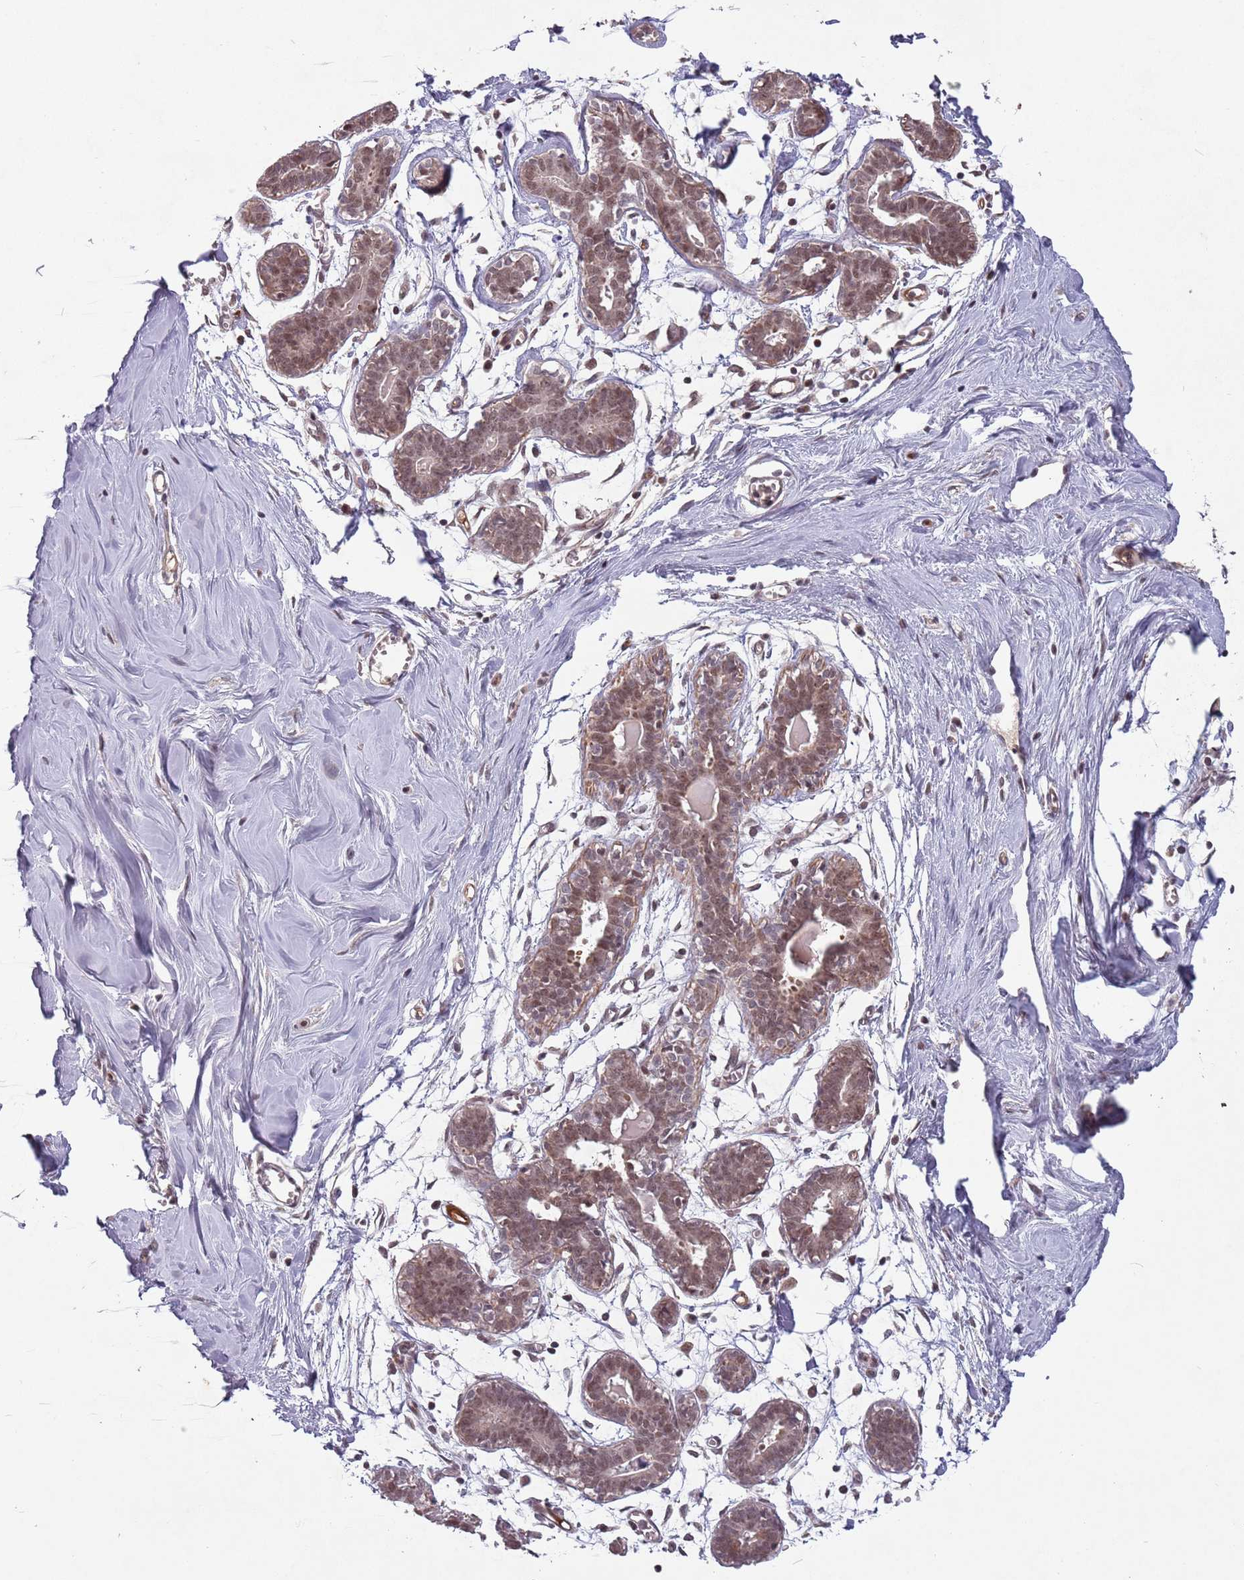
{"staining": {"intensity": "negative", "quantity": "none", "location": "none"}, "tissue": "breast", "cell_type": "Adipocytes", "image_type": "normal", "snomed": [{"axis": "morphology", "description": "Normal tissue, NOS"}, {"axis": "topography", "description": "Breast"}], "caption": "High magnification brightfield microscopy of benign breast stained with DAB (brown) and counterstained with hematoxylin (blue): adipocytes show no significant positivity. Brightfield microscopy of IHC stained with DAB (3,3'-diaminobenzidine) (brown) and hematoxylin (blue), captured at high magnification.", "gene": "SUDS3", "patient": {"sex": "female", "age": 27}}